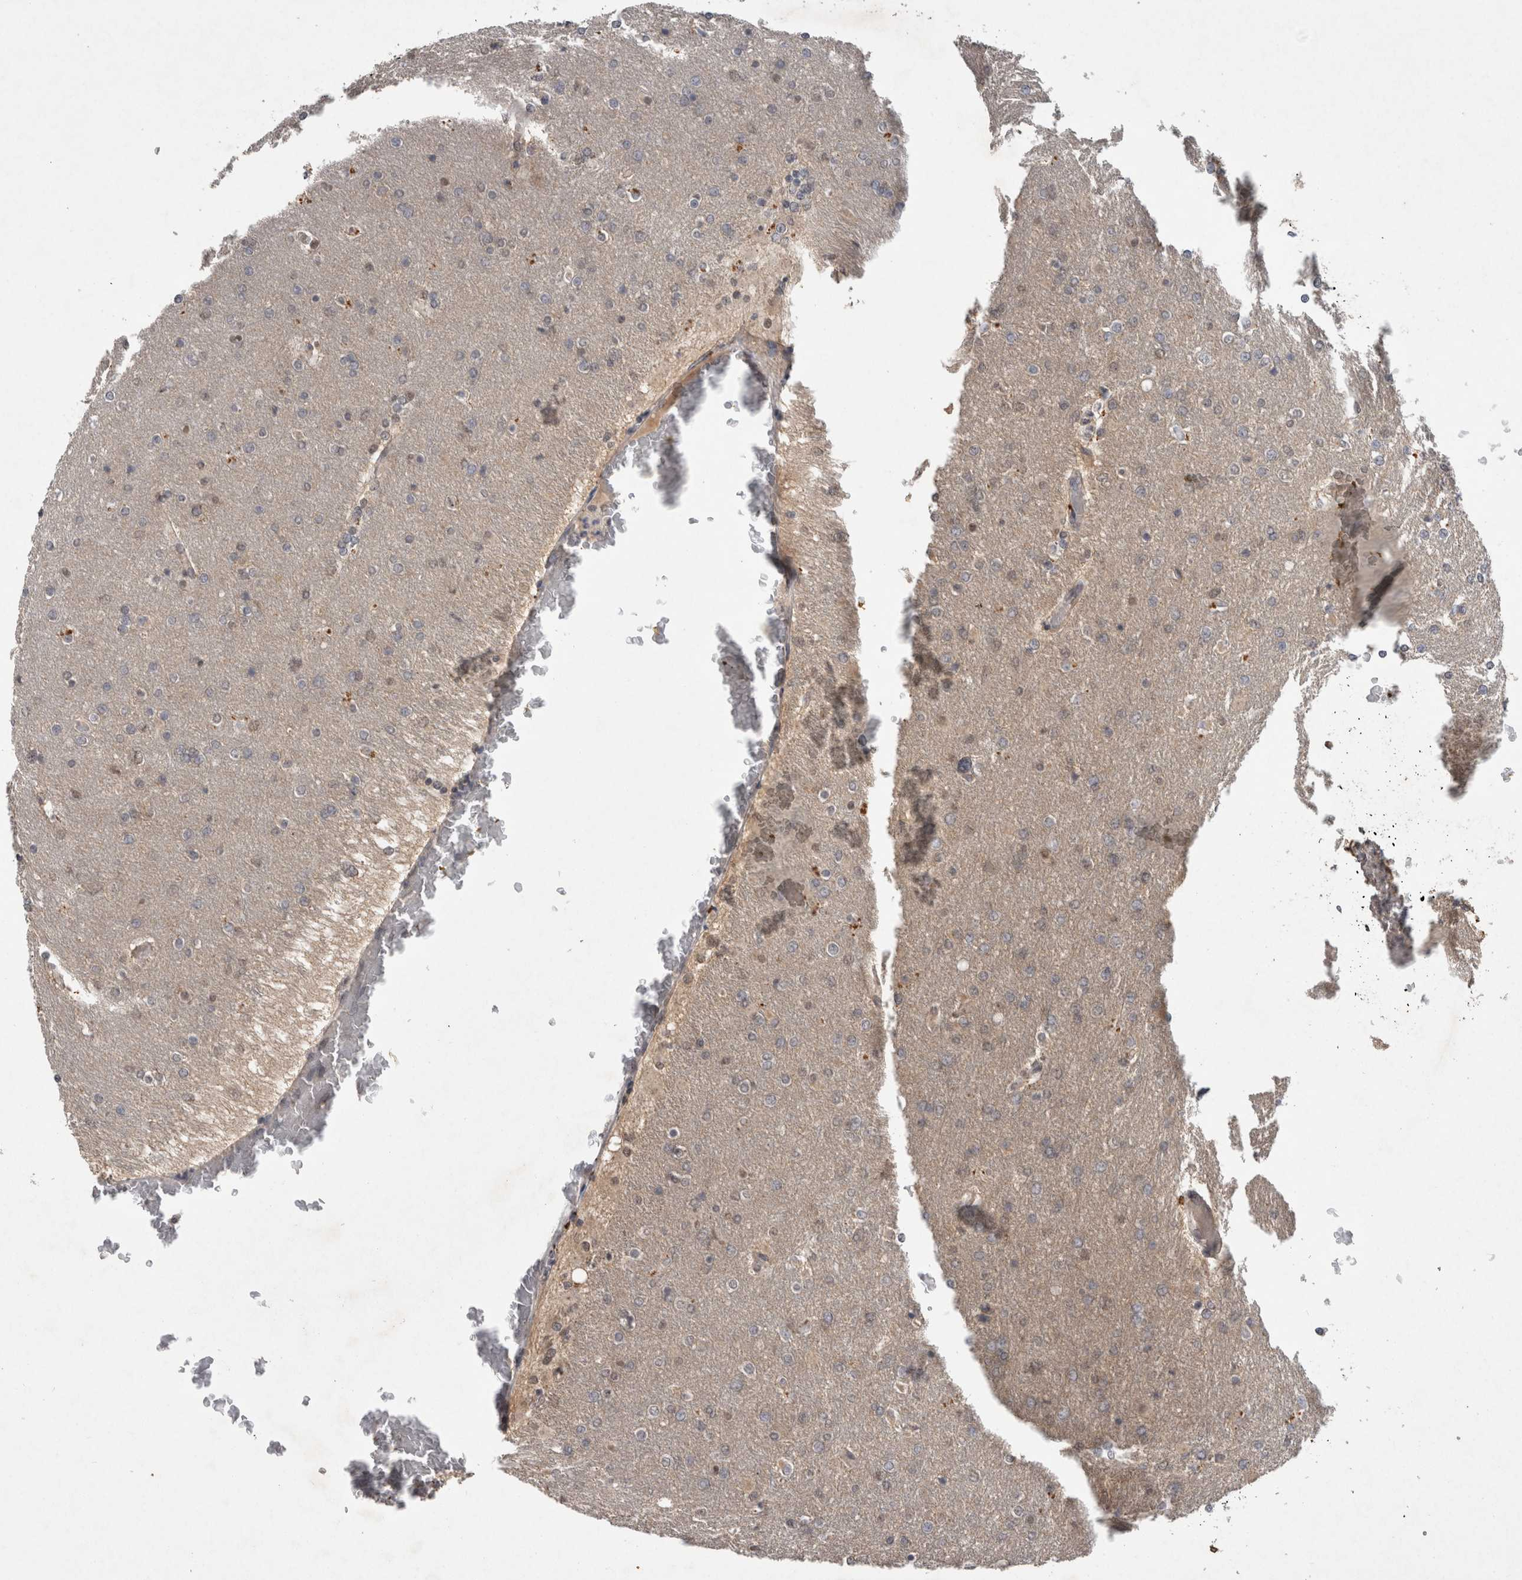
{"staining": {"intensity": "negative", "quantity": "none", "location": "none"}, "tissue": "glioma", "cell_type": "Tumor cells", "image_type": "cancer", "snomed": [{"axis": "morphology", "description": "Glioma, malignant, High grade"}, {"axis": "topography", "description": "Cerebral cortex"}], "caption": "Histopathology image shows no significant protein positivity in tumor cells of malignant glioma (high-grade).", "gene": "RHPN1", "patient": {"sex": "female", "age": 36}}